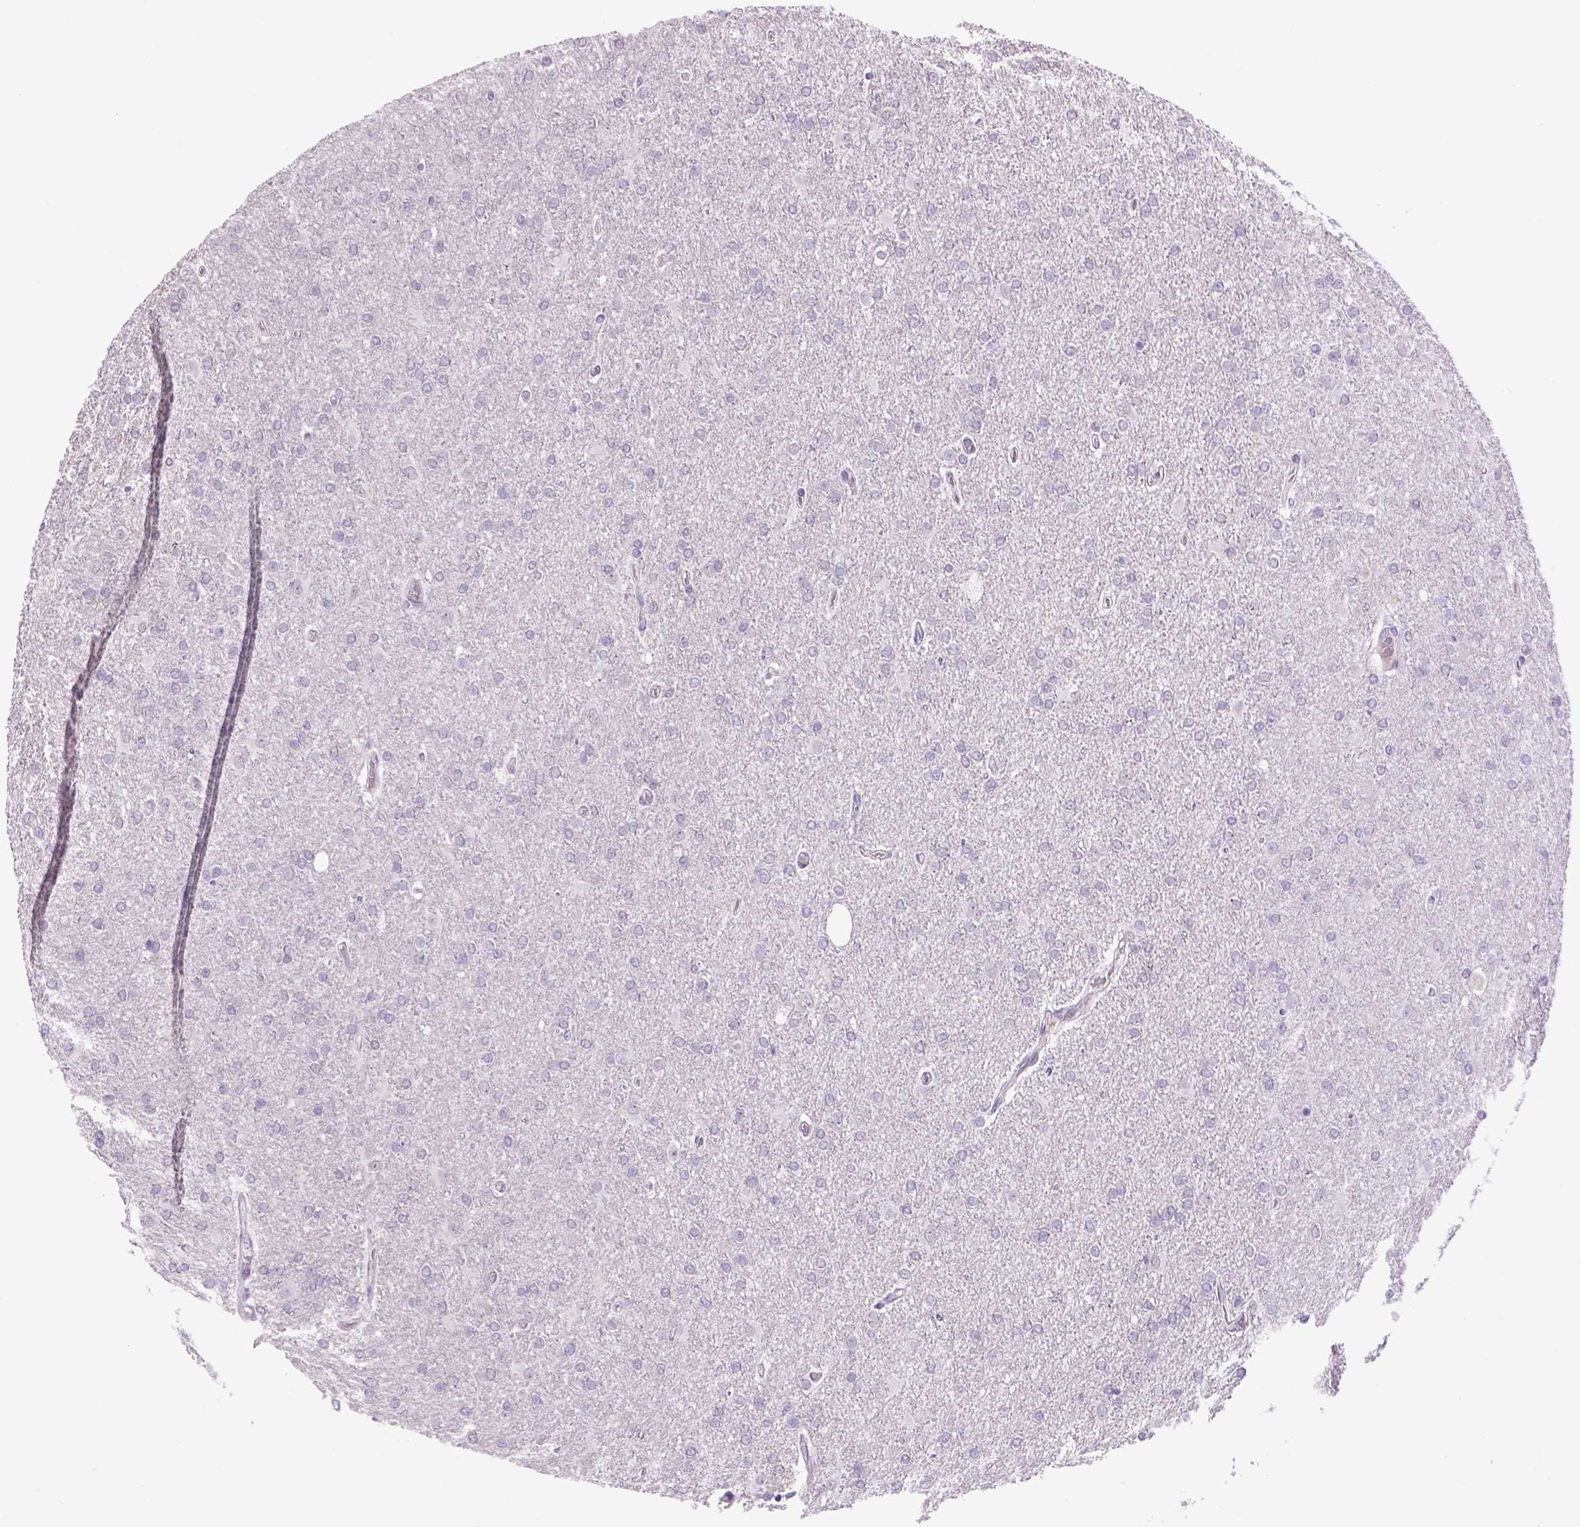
{"staining": {"intensity": "negative", "quantity": "none", "location": "none"}, "tissue": "glioma", "cell_type": "Tumor cells", "image_type": "cancer", "snomed": [{"axis": "morphology", "description": "Glioma, malignant, High grade"}, {"axis": "topography", "description": "Cerebral cortex"}], "caption": "Immunohistochemistry histopathology image of neoplastic tissue: glioma stained with DAB (3,3'-diaminobenzidine) demonstrates no significant protein positivity in tumor cells. (DAB (3,3'-diaminobenzidine) IHC with hematoxylin counter stain).", "gene": "DBH", "patient": {"sex": "male", "age": 70}}